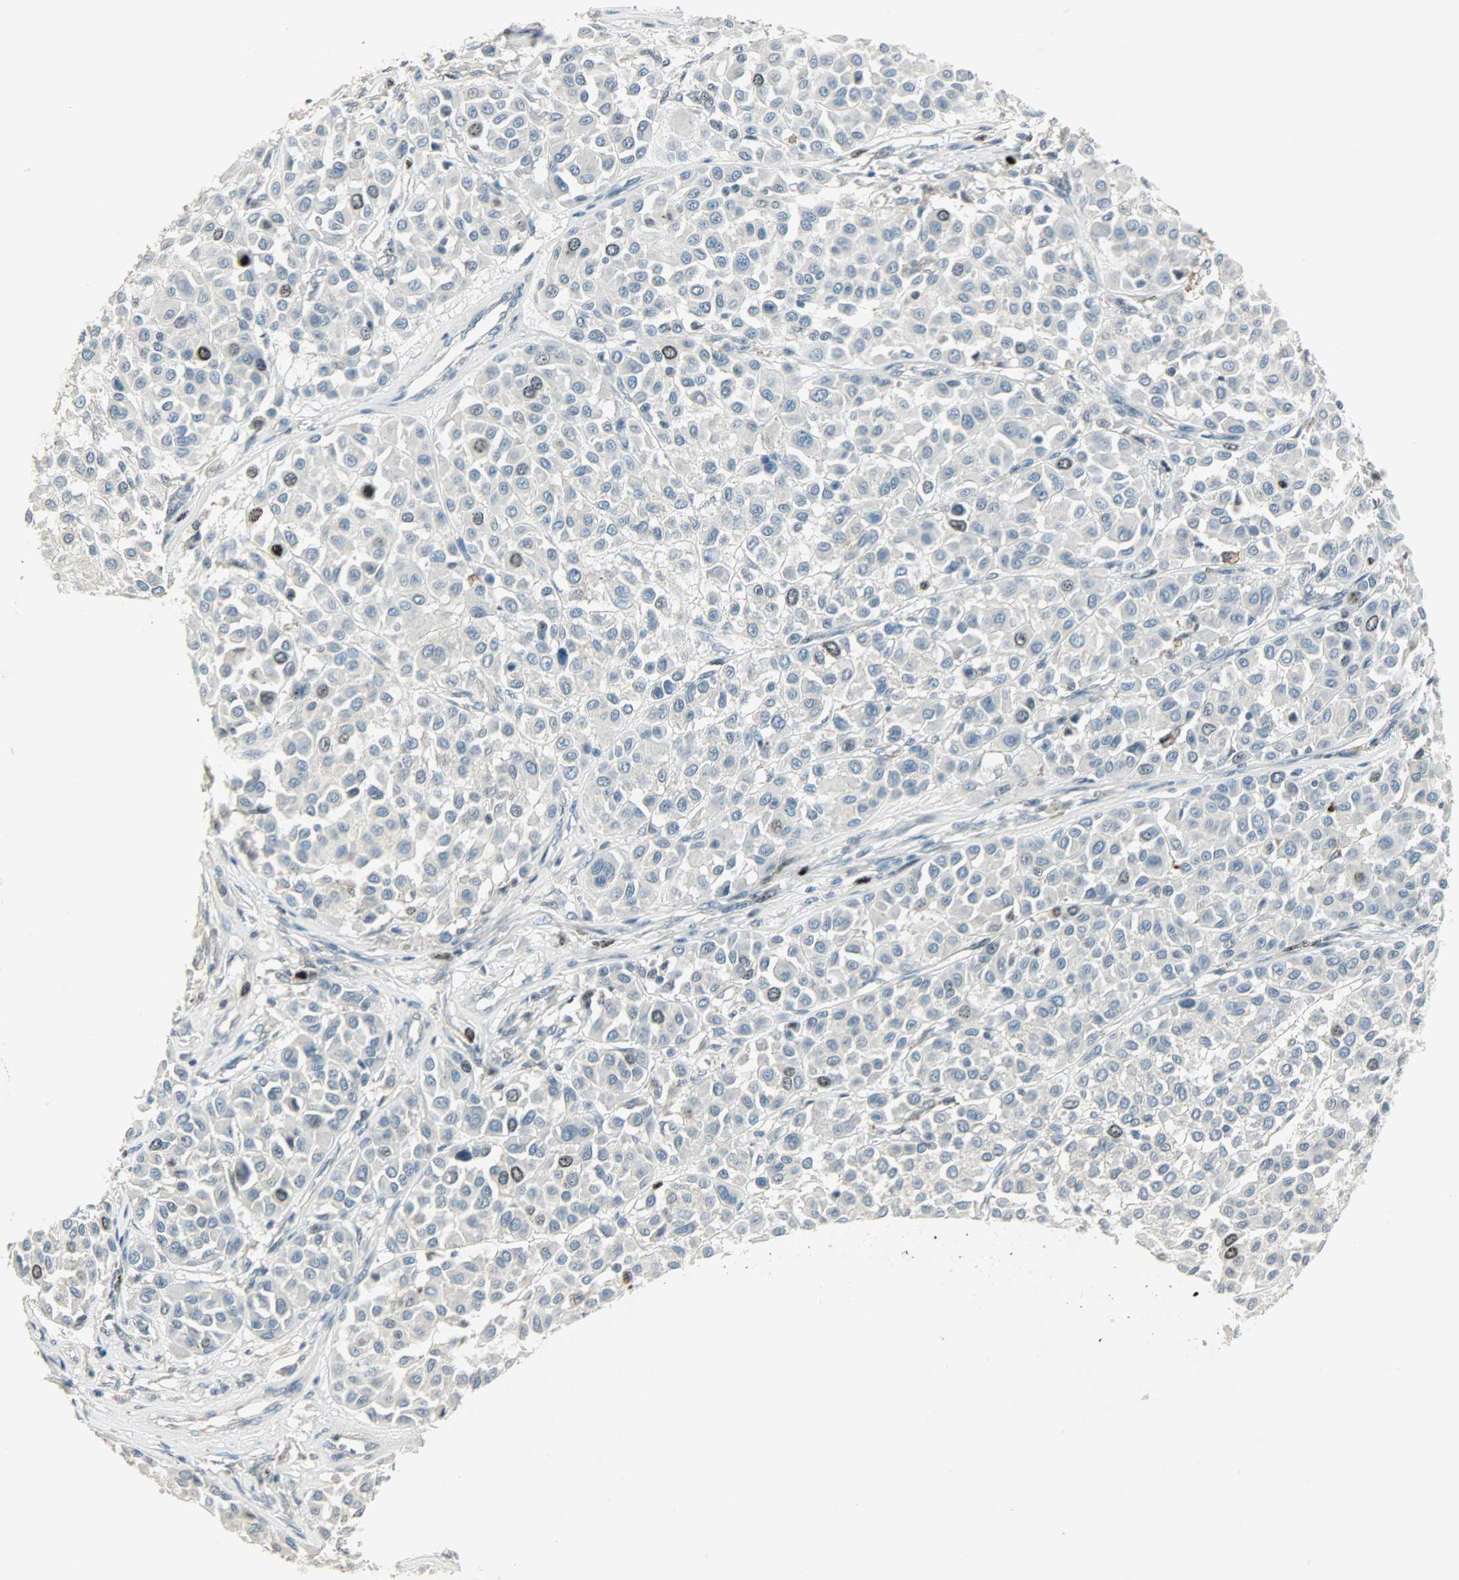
{"staining": {"intensity": "moderate", "quantity": "25%-75%", "location": "nuclear"}, "tissue": "melanoma", "cell_type": "Tumor cells", "image_type": "cancer", "snomed": [{"axis": "morphology", "description": "Malignant melanoma, Metastatic site"}, {"axis": "topography", "description": "Soft tissue"}], "caption": "Human melanoma stained for a protein (brown) reveals moderate nuclear positive staining in about 25%-75% of tumor cells.", "gene": "AURKB", "patient": {"sex": "male", "age": 41}}